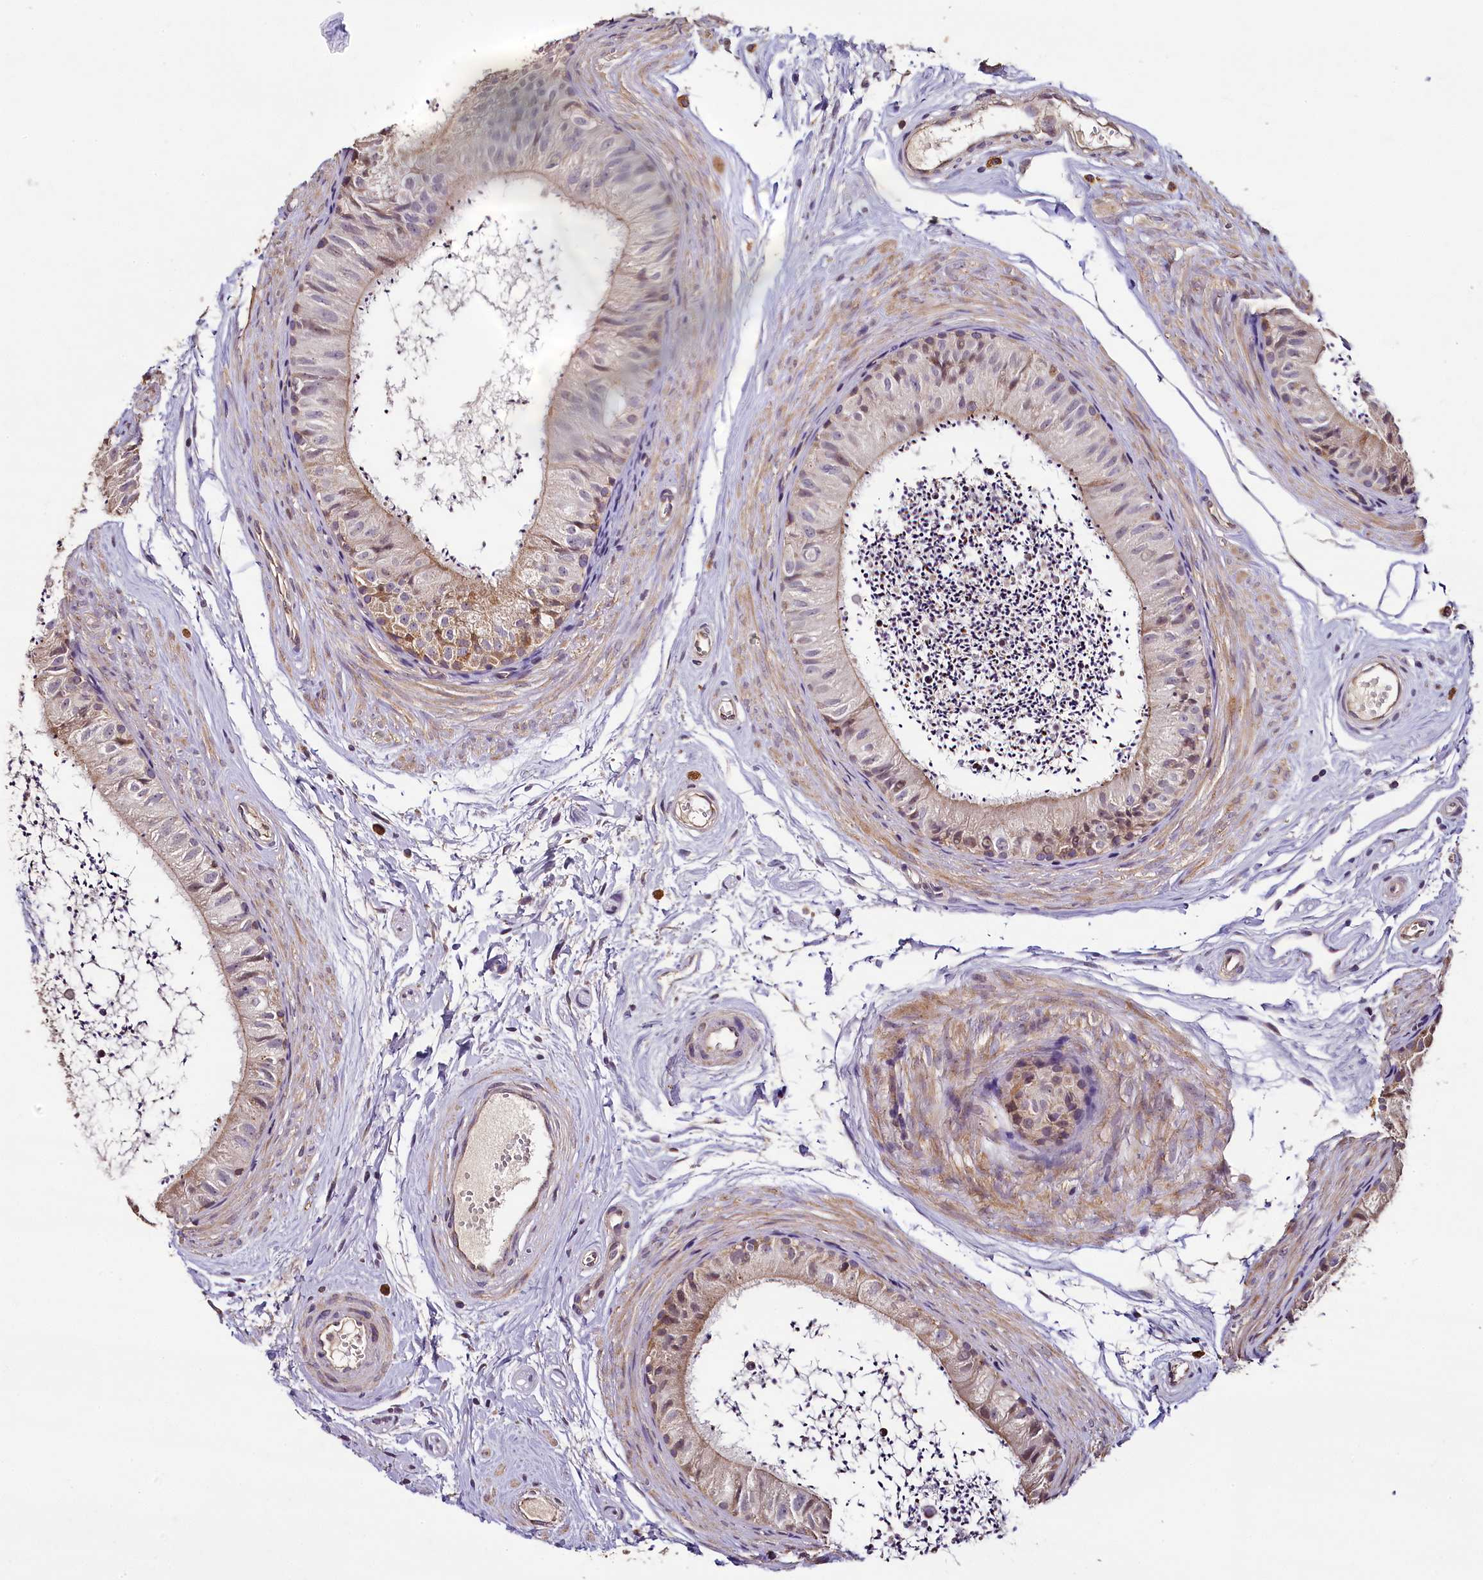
{"staining": {"intensity": "moderate", "quantity": "25%-75%", "location": "cytoplasmic/membranous"}, "tissue": "epididymis", "cell_type": "Glandular cells", "image_type": "normal", "snomed": [{"axis": "morphology", "description": "Normal tissue, NOS"}, {"axis": "topography", "description": "Epididymis"}], "caption": "Epididymis stained with a brown dye displays moderate cytoplasmic/membranous positive positivity in approximately 25%-75% of glandular cells.", "gene": "COQ9", "patient": {"sex": "male", "age": 56}}